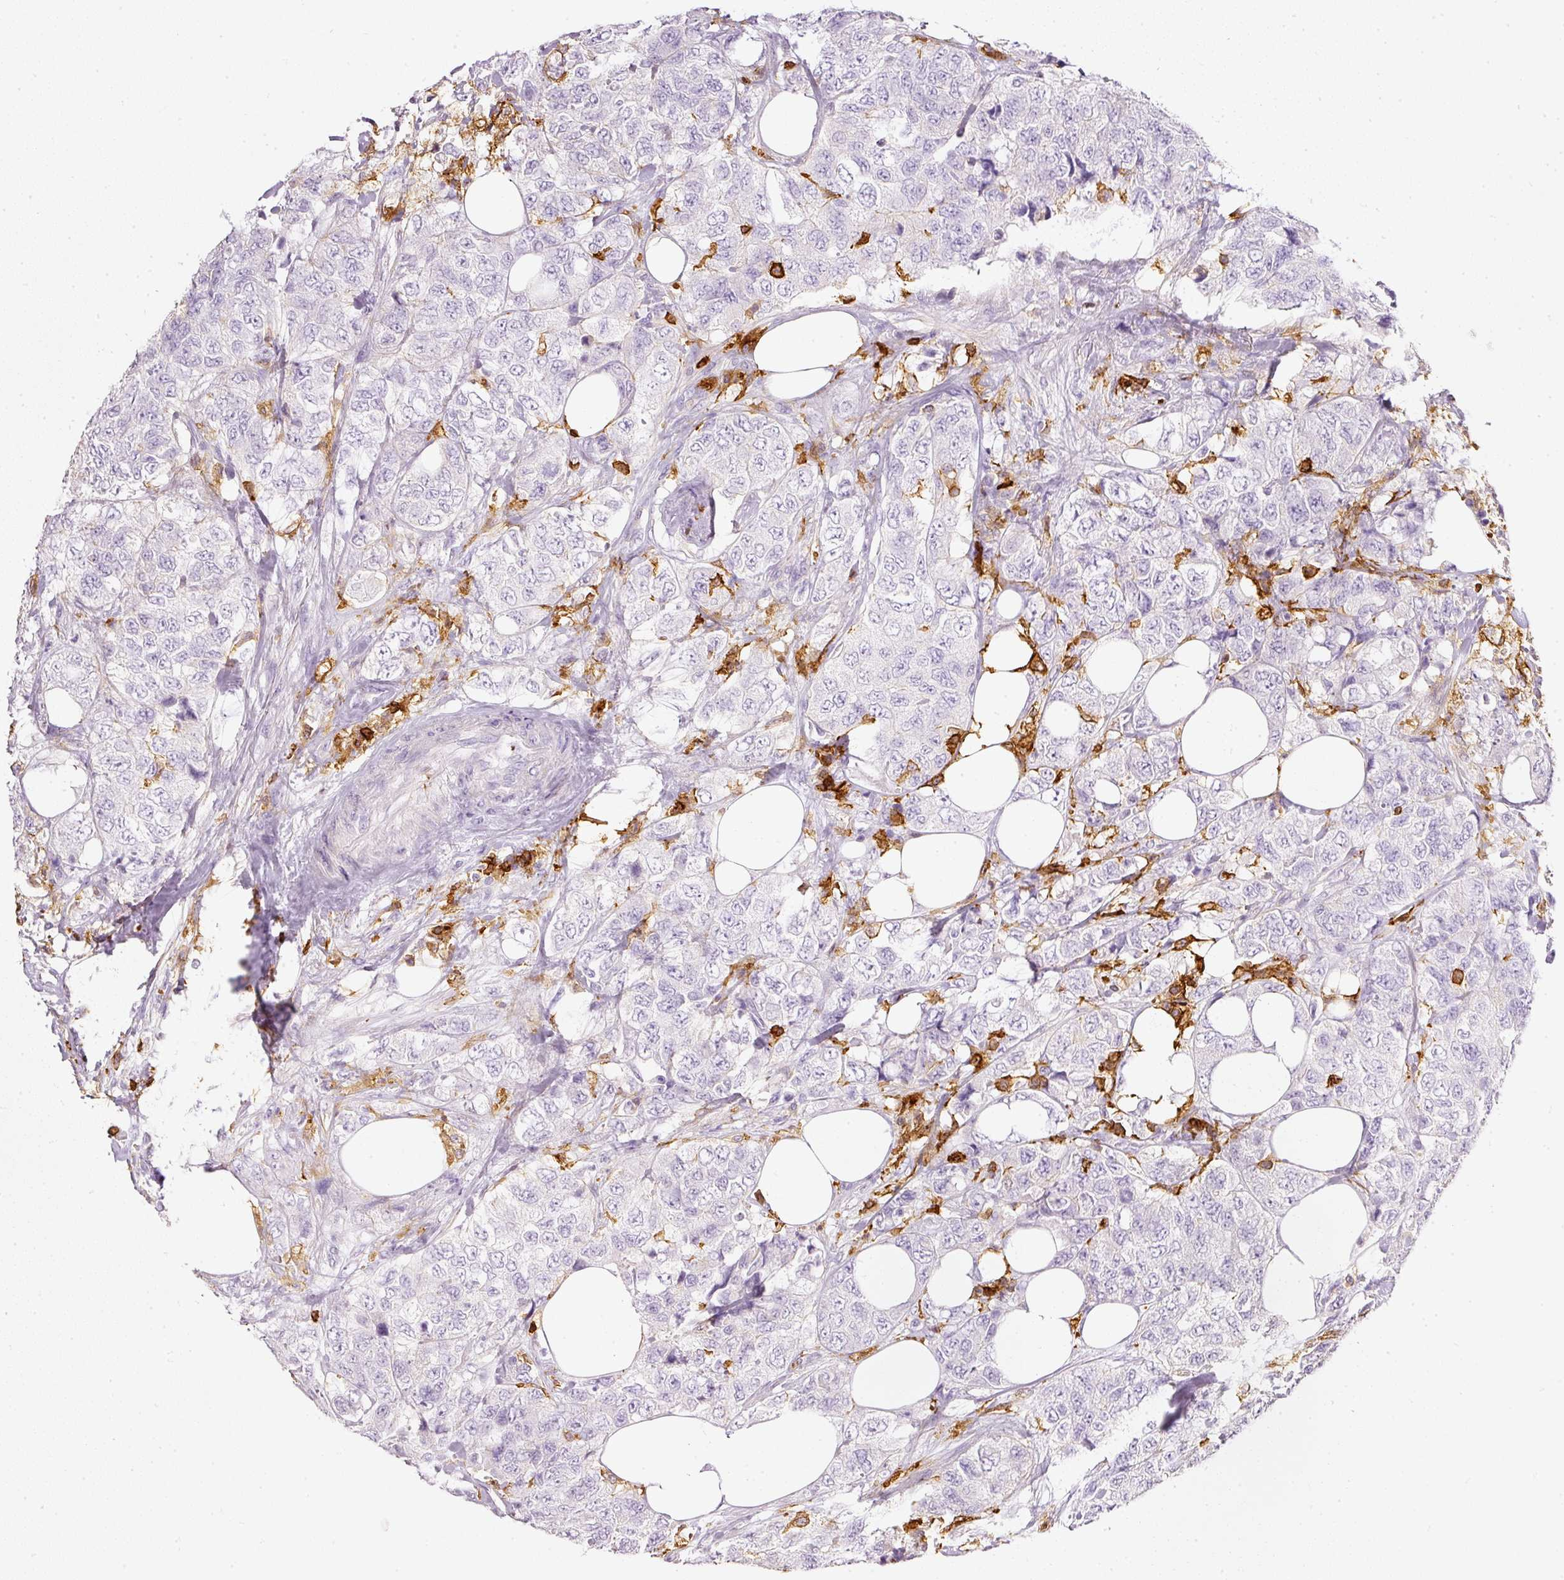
{"staining": {"intensity": "negative", "quantity": "none", "location": "none"}, "tissue": "urothelial cancer", "cell_type": "Tumor cells", "image_type": "cancer", "snomed": [{"axis": "morphology", "description": "Urothelial carcinoma, High grade"}, {"axis": "topography", "description": "Urinary bladder"}], "caption": "Human urothelial cancer stained for a protein using immunohistochemistry displays no expression in tumor cells.", "gene": "EVL", "patient": {"sex": "female", "age": 78}}